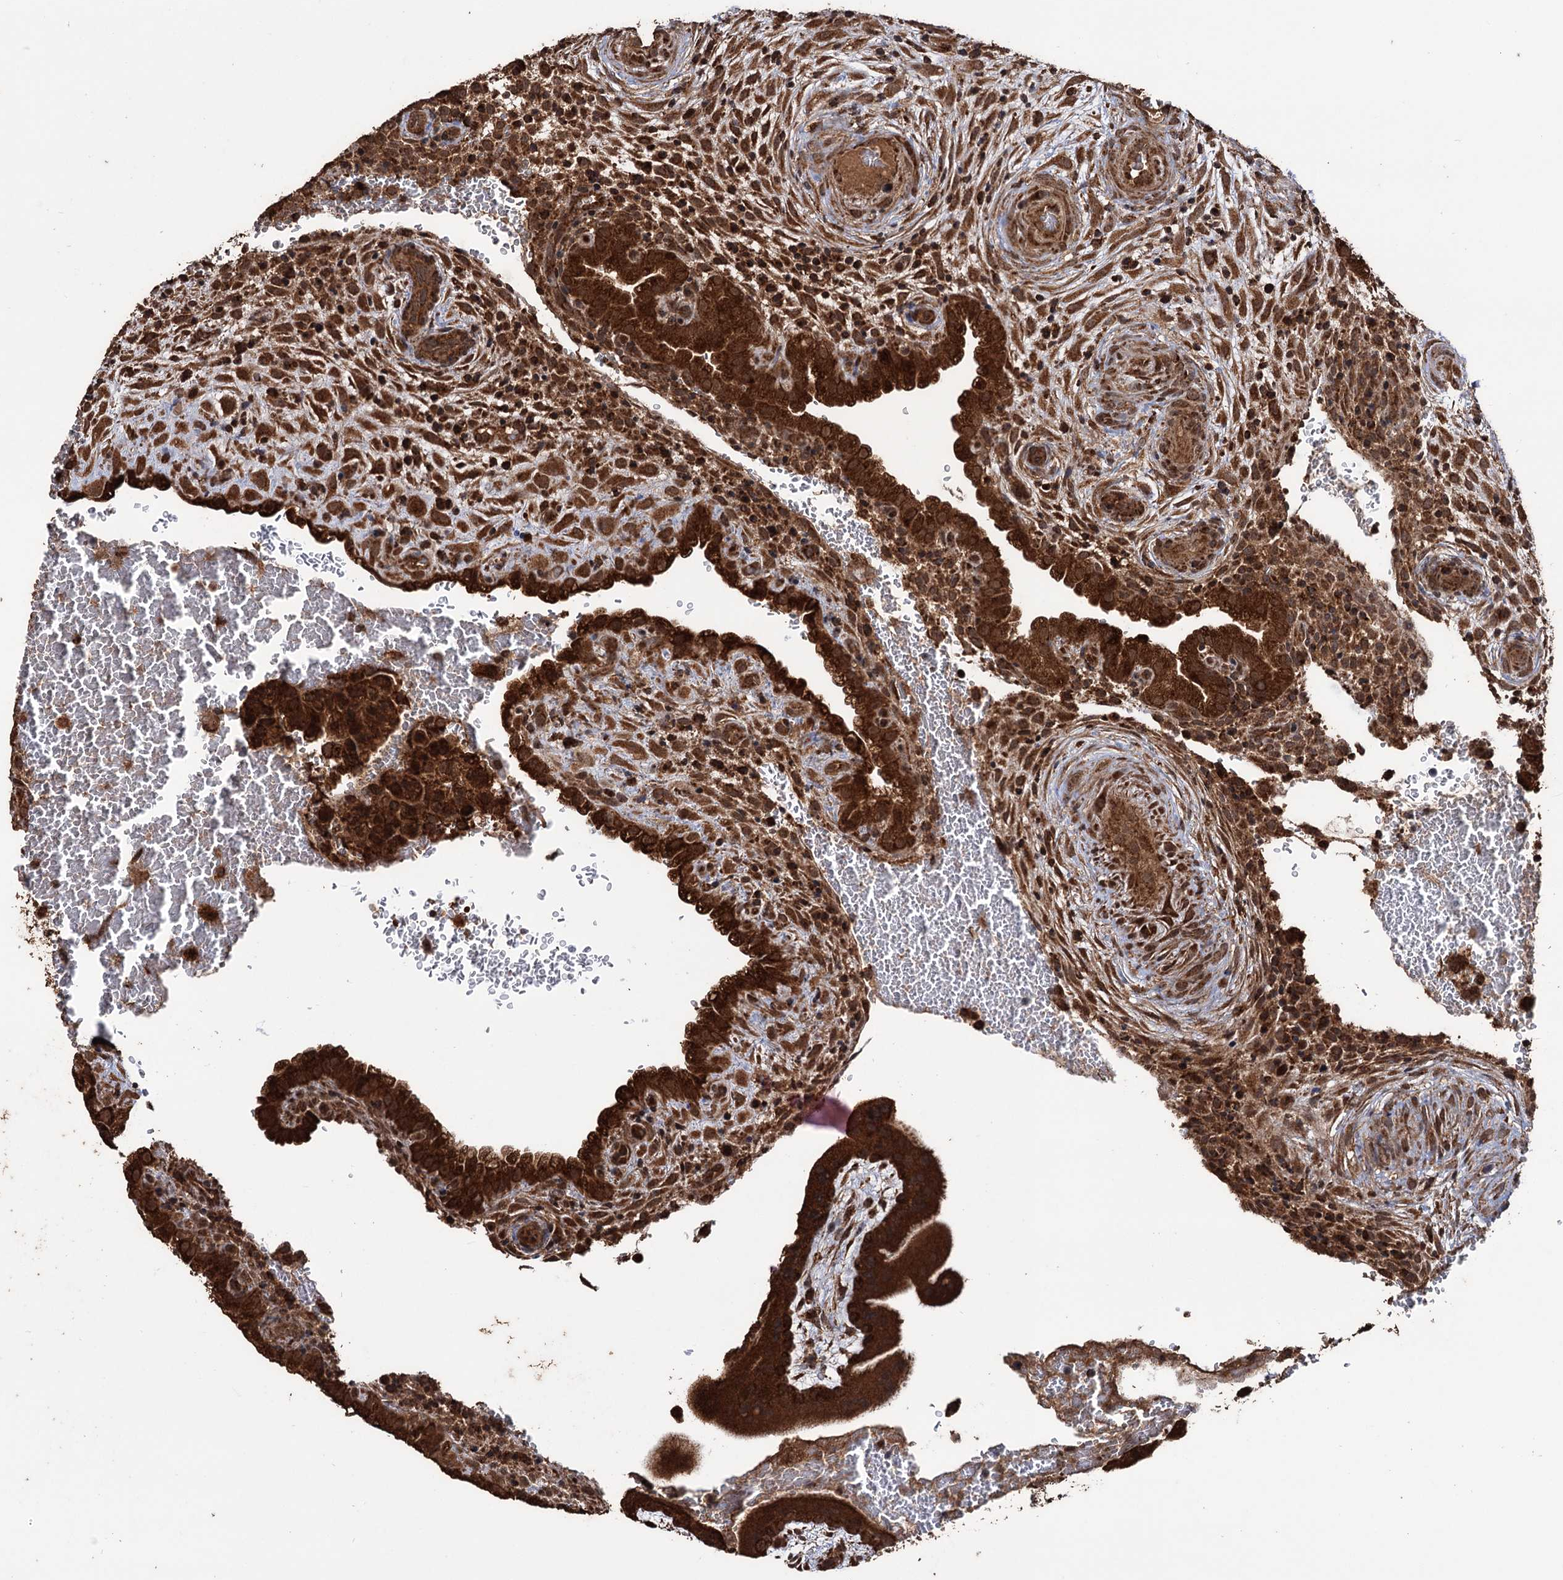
{"staining": {"intensity": "strong", "quantity": ">75%", "location": "cytoplasmic/membranous"}, "tissue": "placenta", "cell_type": "Trophoblastic cells", "image_type": "normal", "snomed": [{"axis": "morphology", "description": "Normal tissue, NOS"}, {"axis": "topography", "description": "Placenta"}], "caption": "Immunohistochemical staining of normal human placenta demonstrates strong cytoplasmic/membranous protein positivity in about >75% of trophoblastic cells. (brown staining indicates protein expression, while blue staining denotes nuclei).", "gene": "IPO4", "patient": {"sex": "female", "age": 35}}